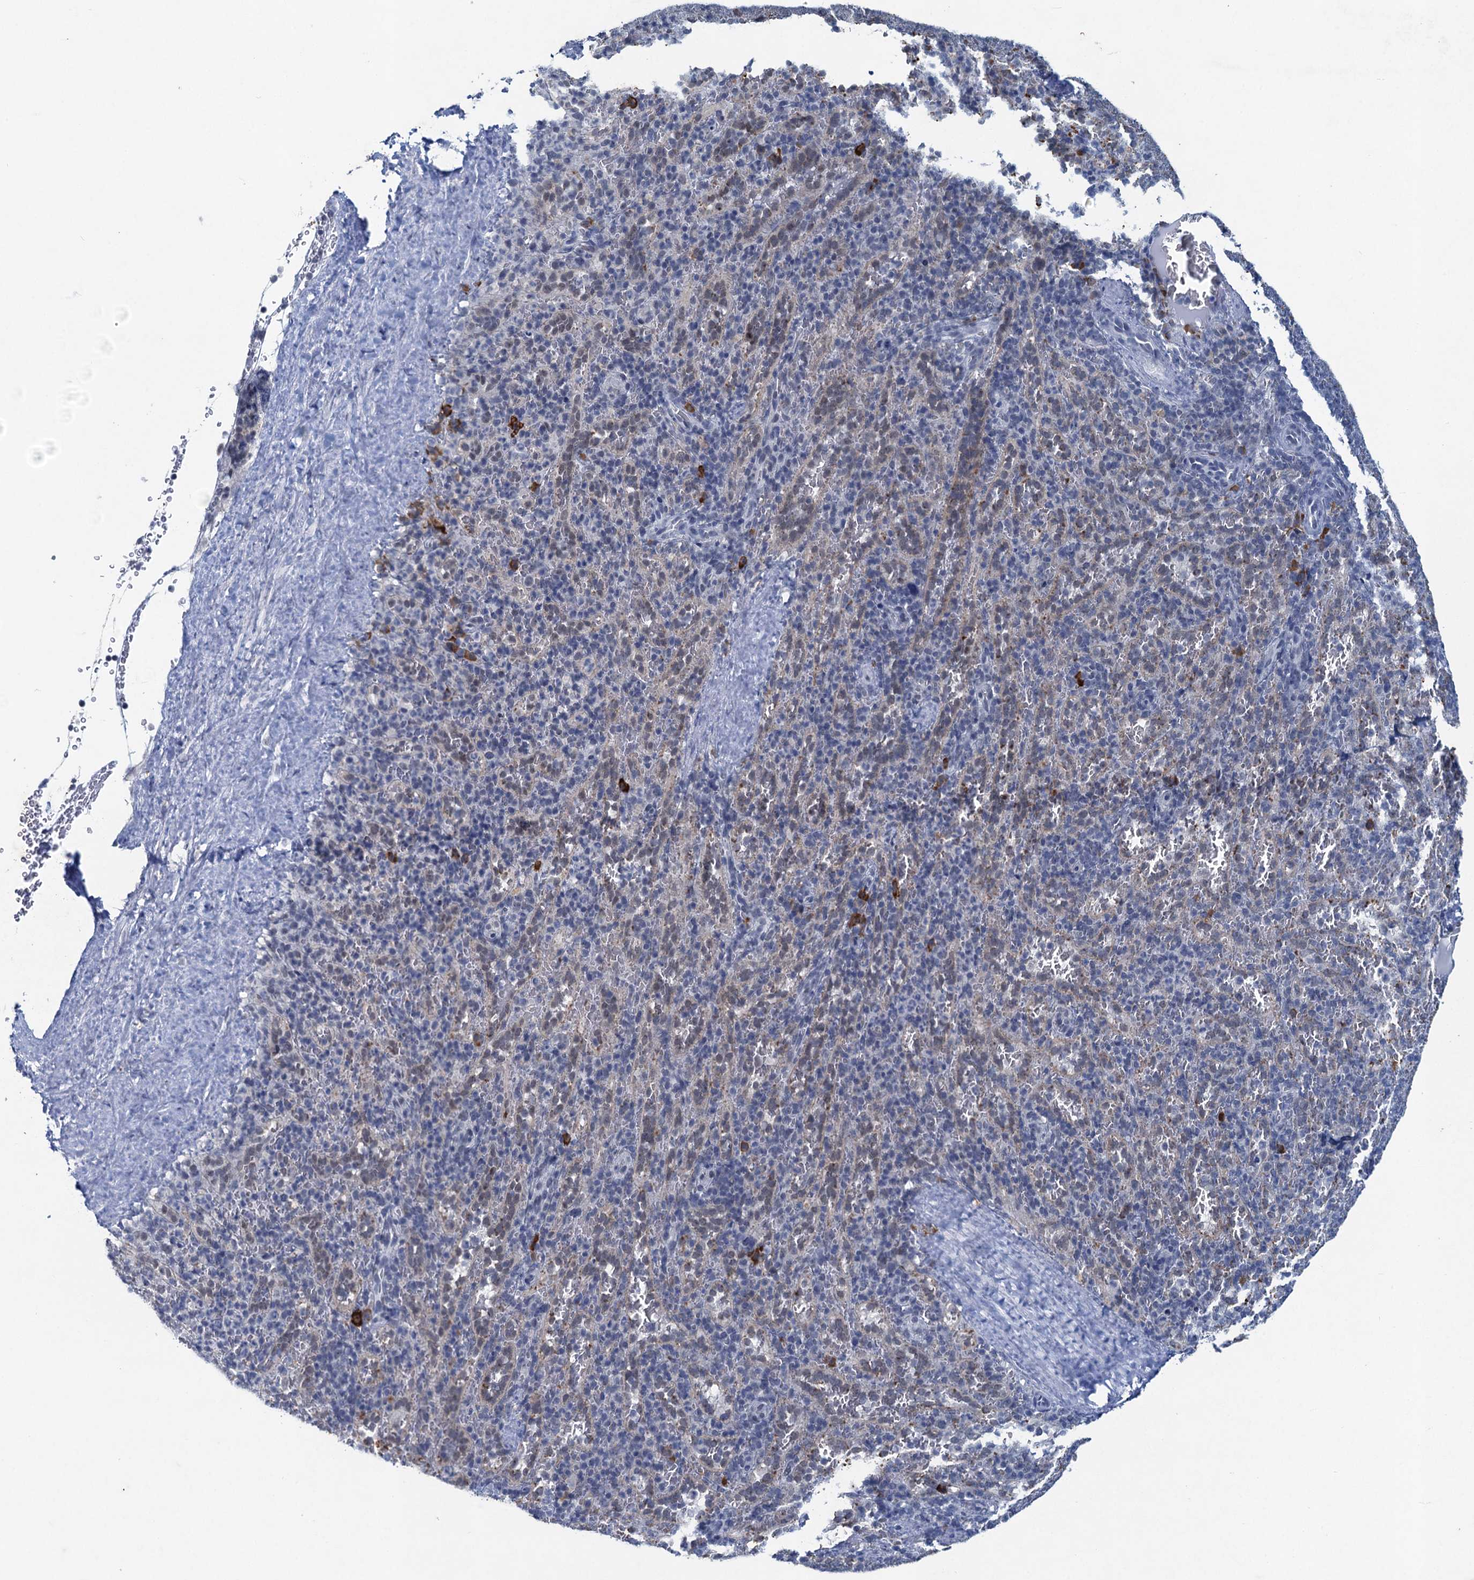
{"staining": {"intensity": "negative", "quantity": "none", "location": "none"}, "tissue": "spleen", "cell_type": "Cells in red pulp", "image_type": "normal", "snomed": [{"axis": "morphology", "description": "Normal tissue, NOS"}, {"axis": "topography", "description": "Spleen"}], "caption": "Protein analysis of benign spleen demonstrates no significant positivity in cells in red pulp. Brightfield microscopy of IHC stained with DAB (3,3'-diaminobenzidine) (brown) and hematoxylin (blue), captured at high magnification.", "gene": "ENSG00000230707", "patient": {"sex": "female", "age": 21}}